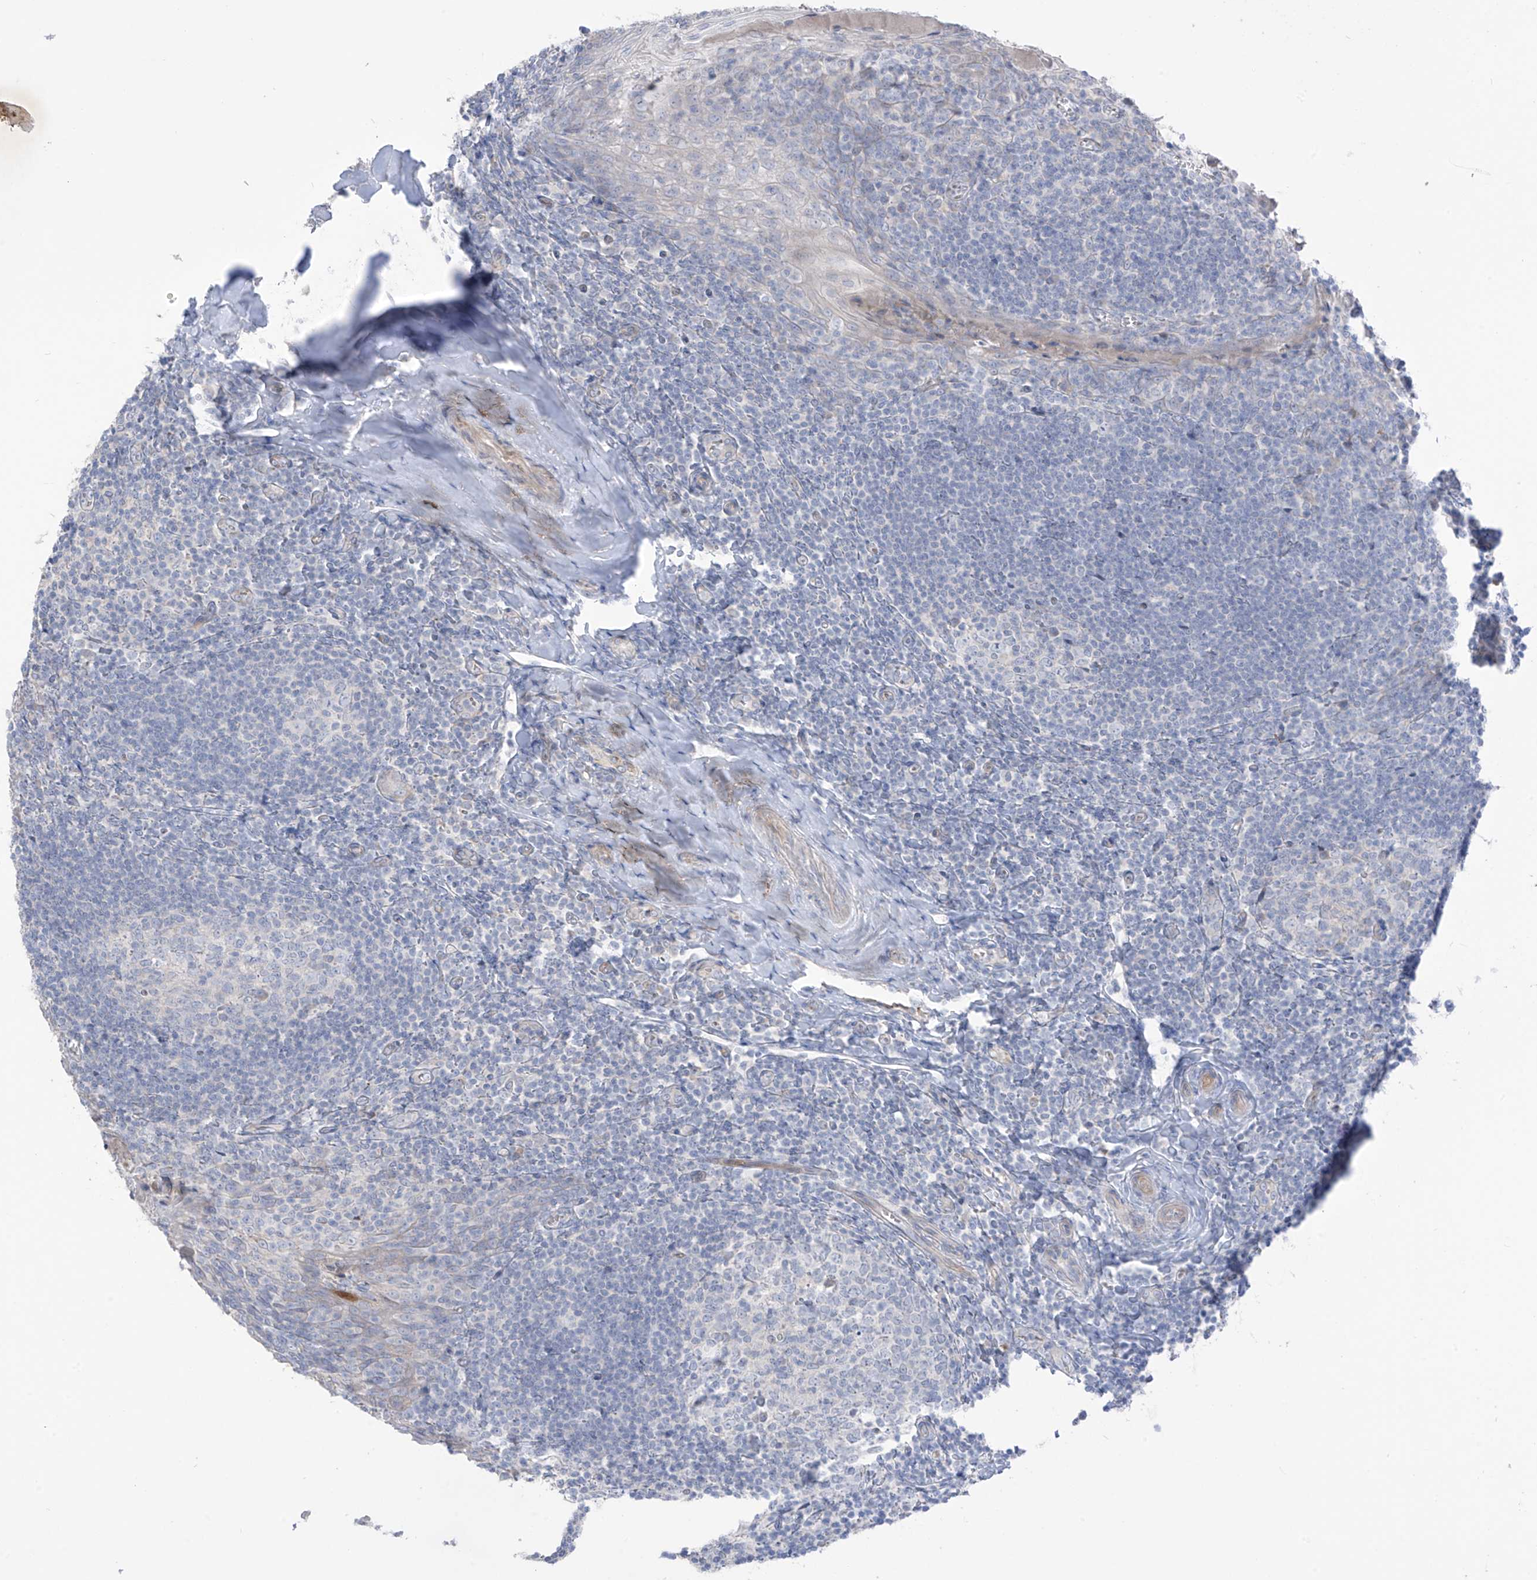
{"staining": {"intensity": "negative", "quantity": "none", "location": "none"}, "tissue": "tonsil", "cell_type": "Germinal center cells", "image_type": "normal", "snomed": [{"axis": "morphology", "description": "Normal tissue, NOS"}, {"axis": "topography", "description": "Tonsil"}], "caption": "DAB immunohistochemical staining of unremarkable human tonsil reveals no significant positivity in germinal center cells.", "gene": "ASPRV1", "patient": {"sex": "male", "age": 27}}